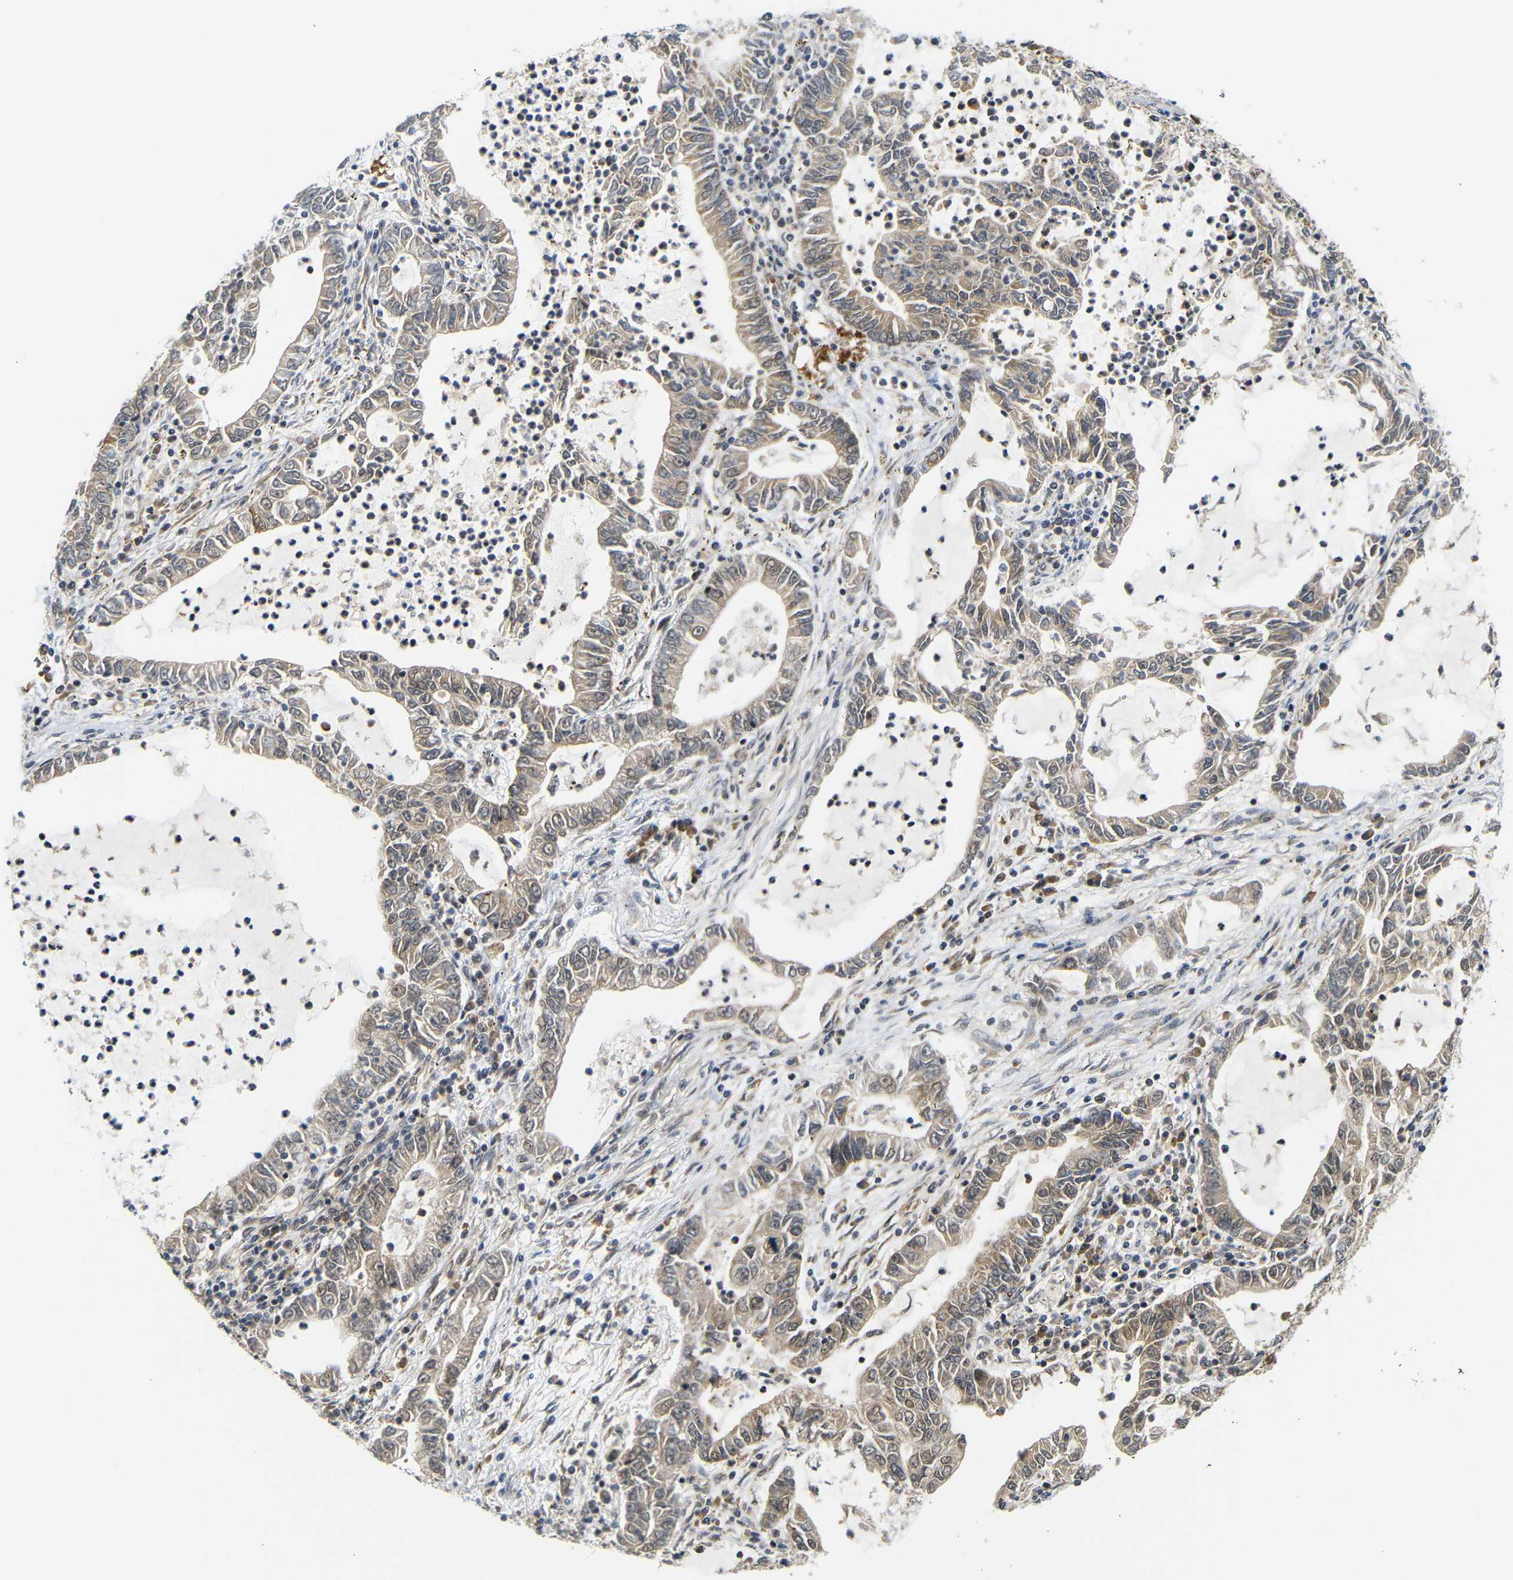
{"staining": {"intensity": "moderate", "quantity": ">75%", "location": "cytoplasmic/membranous,nuclear"}, "tissue": "lung cancer", "cell_type": "Tumor cells", "image_type": "cancer", "snomed": [{"axis": "morphology", "description": "Adenocarcinoma, NOS"}, {"axis": "topography", "description": "Lung"}], "caption": "Immunohistochemistry of human adenocarcinoma (lung) exhibits medium levels of moderate cytoplasmic/membranous and nuclear positivity in about >75% of tumor cells.", "gene": "GJA5", "patient": {"sex": "female", "age": 51}}